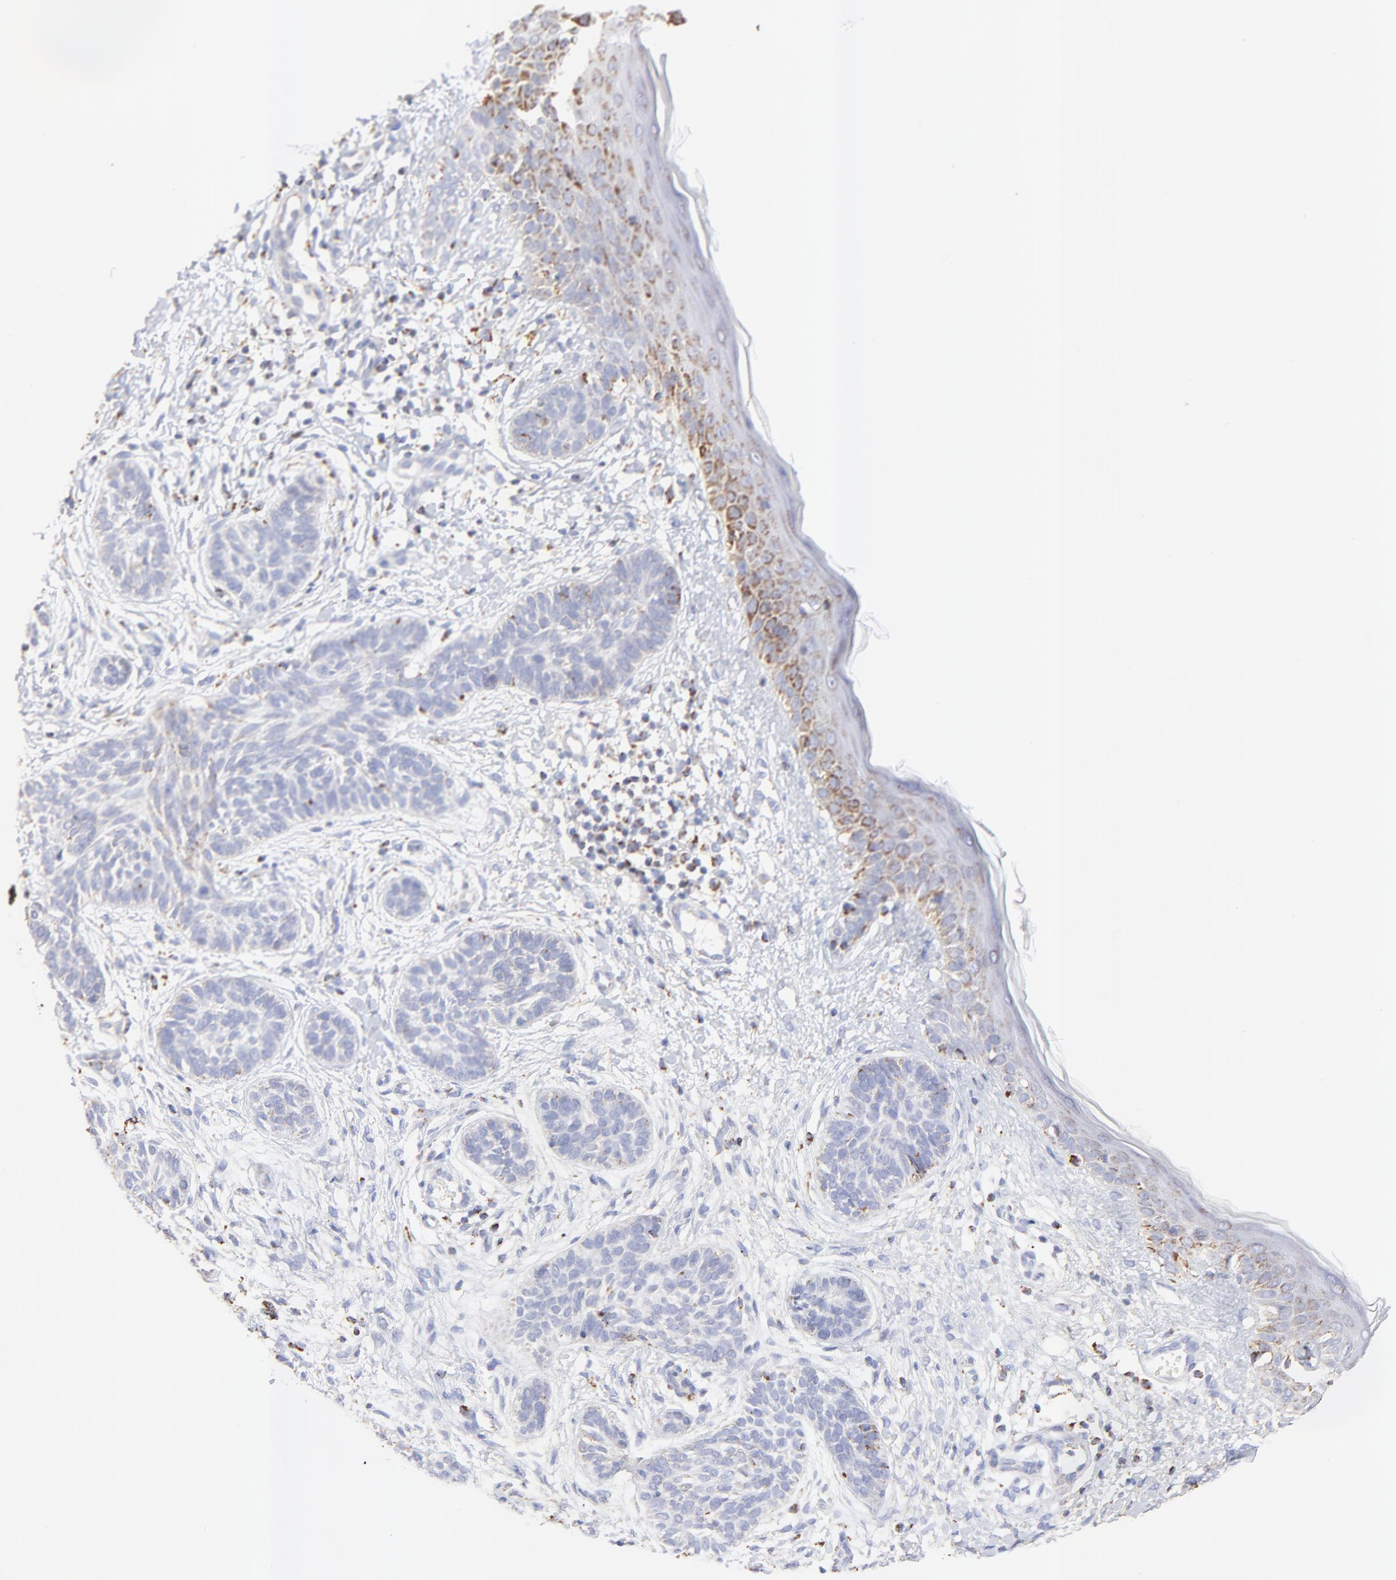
{"staining": {"intensity": "weak", "quantity": "<25%", "location": "cytoplasmic/membranous"}, "tissue": "skin cancer", "cell_type": "Tumor cells", "image_type": "cancer", "snomed": [{"axis": "morphology", "description": "Normal tissue, NOS"}, {"axis": "morphology", "description": "Basal cell carcinoma"}, {"axis": "topography", "description": "Skin"}], "caption": "This is an IHC image of basal cell carcinoma (skin). There is no expression in tumor cells.", "gene": "COX4I1", "patient": {"sex": "male", "age": 63}}